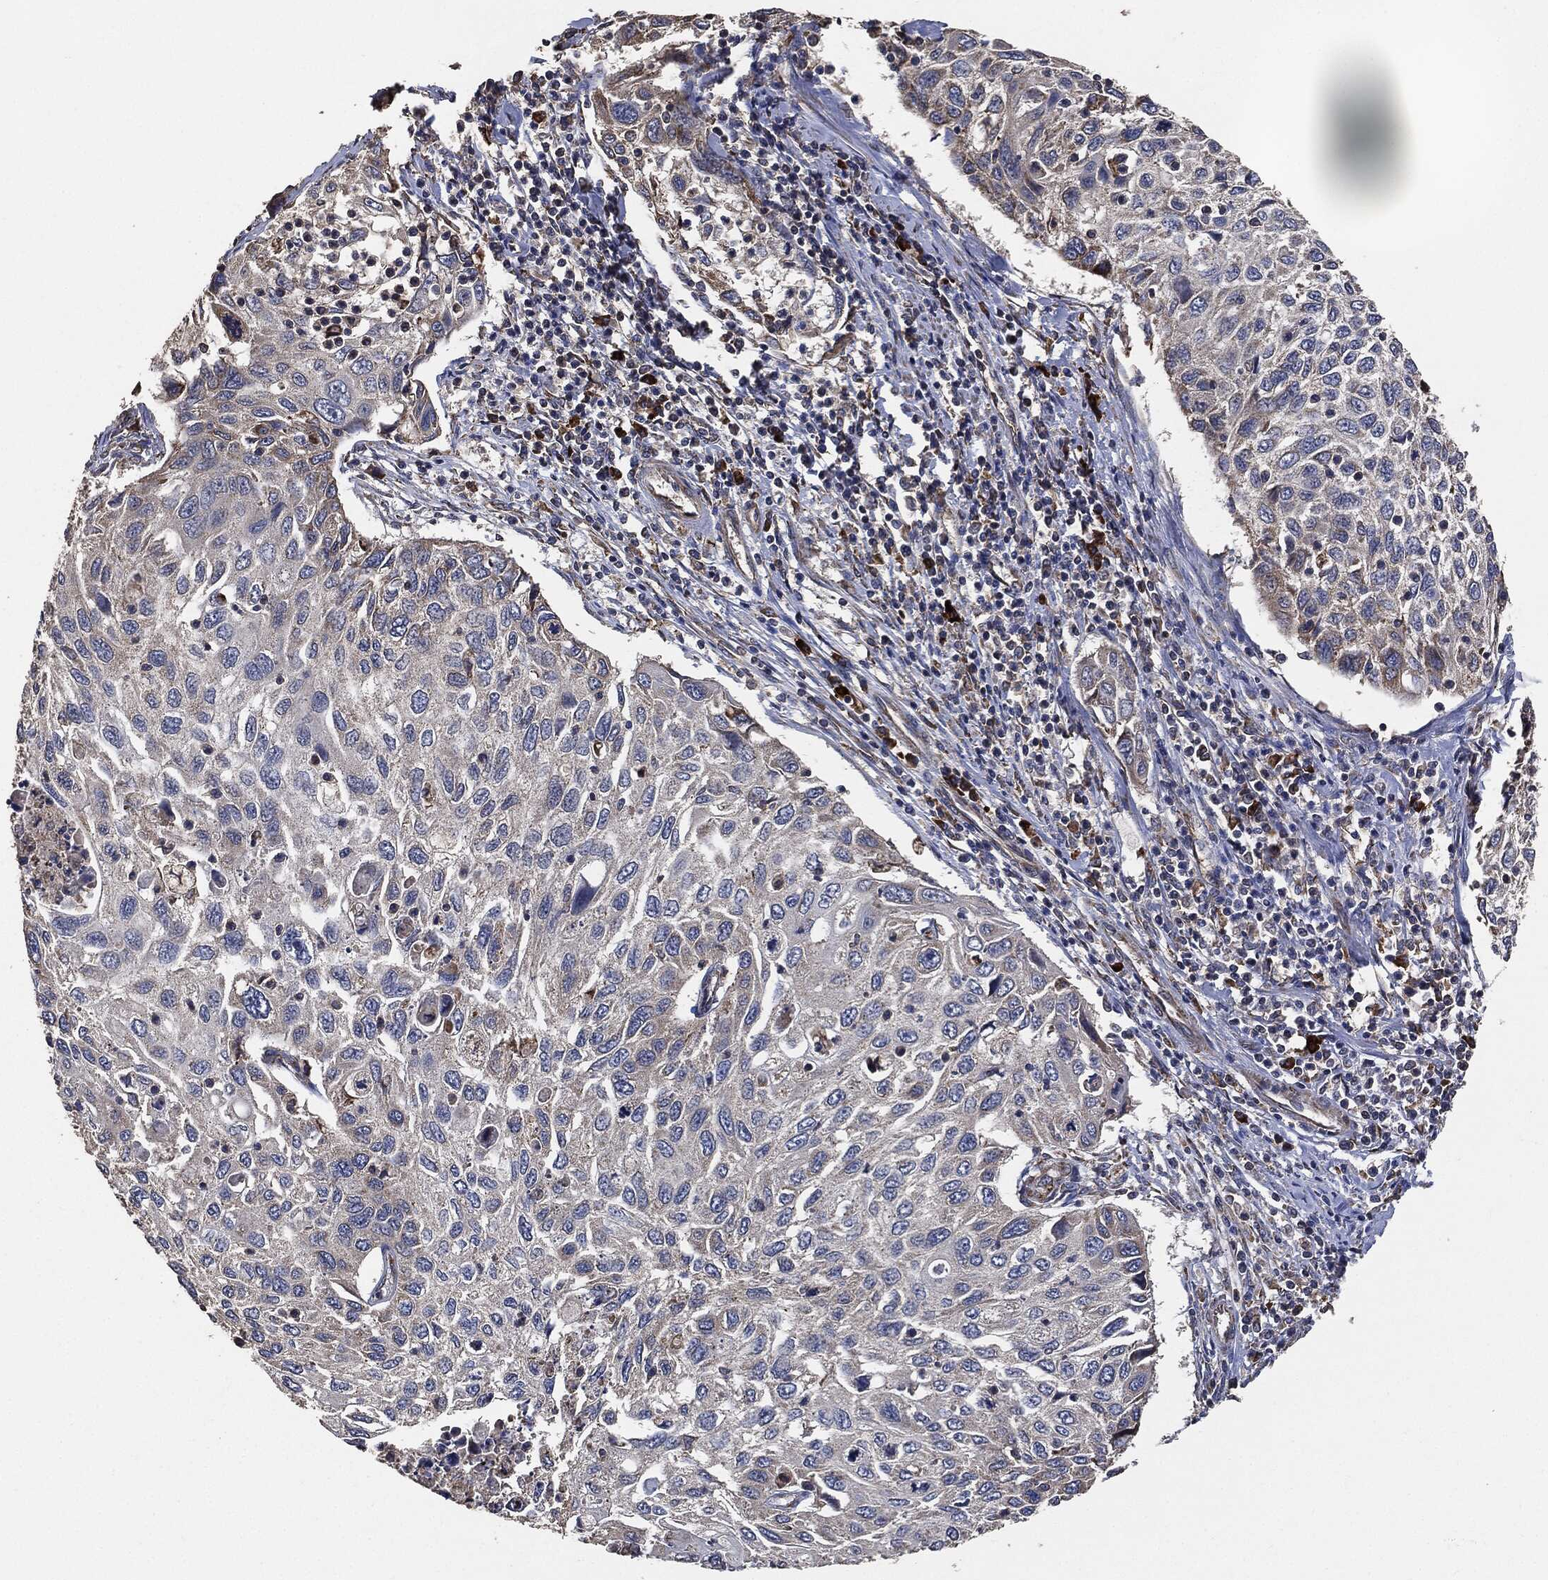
{"staining": {"intensity": "negative", "quantity": "none", "location": "none"}, "tissue": "cervical cancer", "cell_type": "Tumor cells", "image_type": "cancer", "snomed": [{"axis": "morphology", "description": "Squamous cell carcinoma, NOS"}, {"axis": "topography", "description": "Cervix"}], "caption": "This is an IHC image of human cervical squamous cell carcinoma. There is no positivity in tumor cells.", "gene": "STK3", "patient": {"sex": "female", "age": 70}}